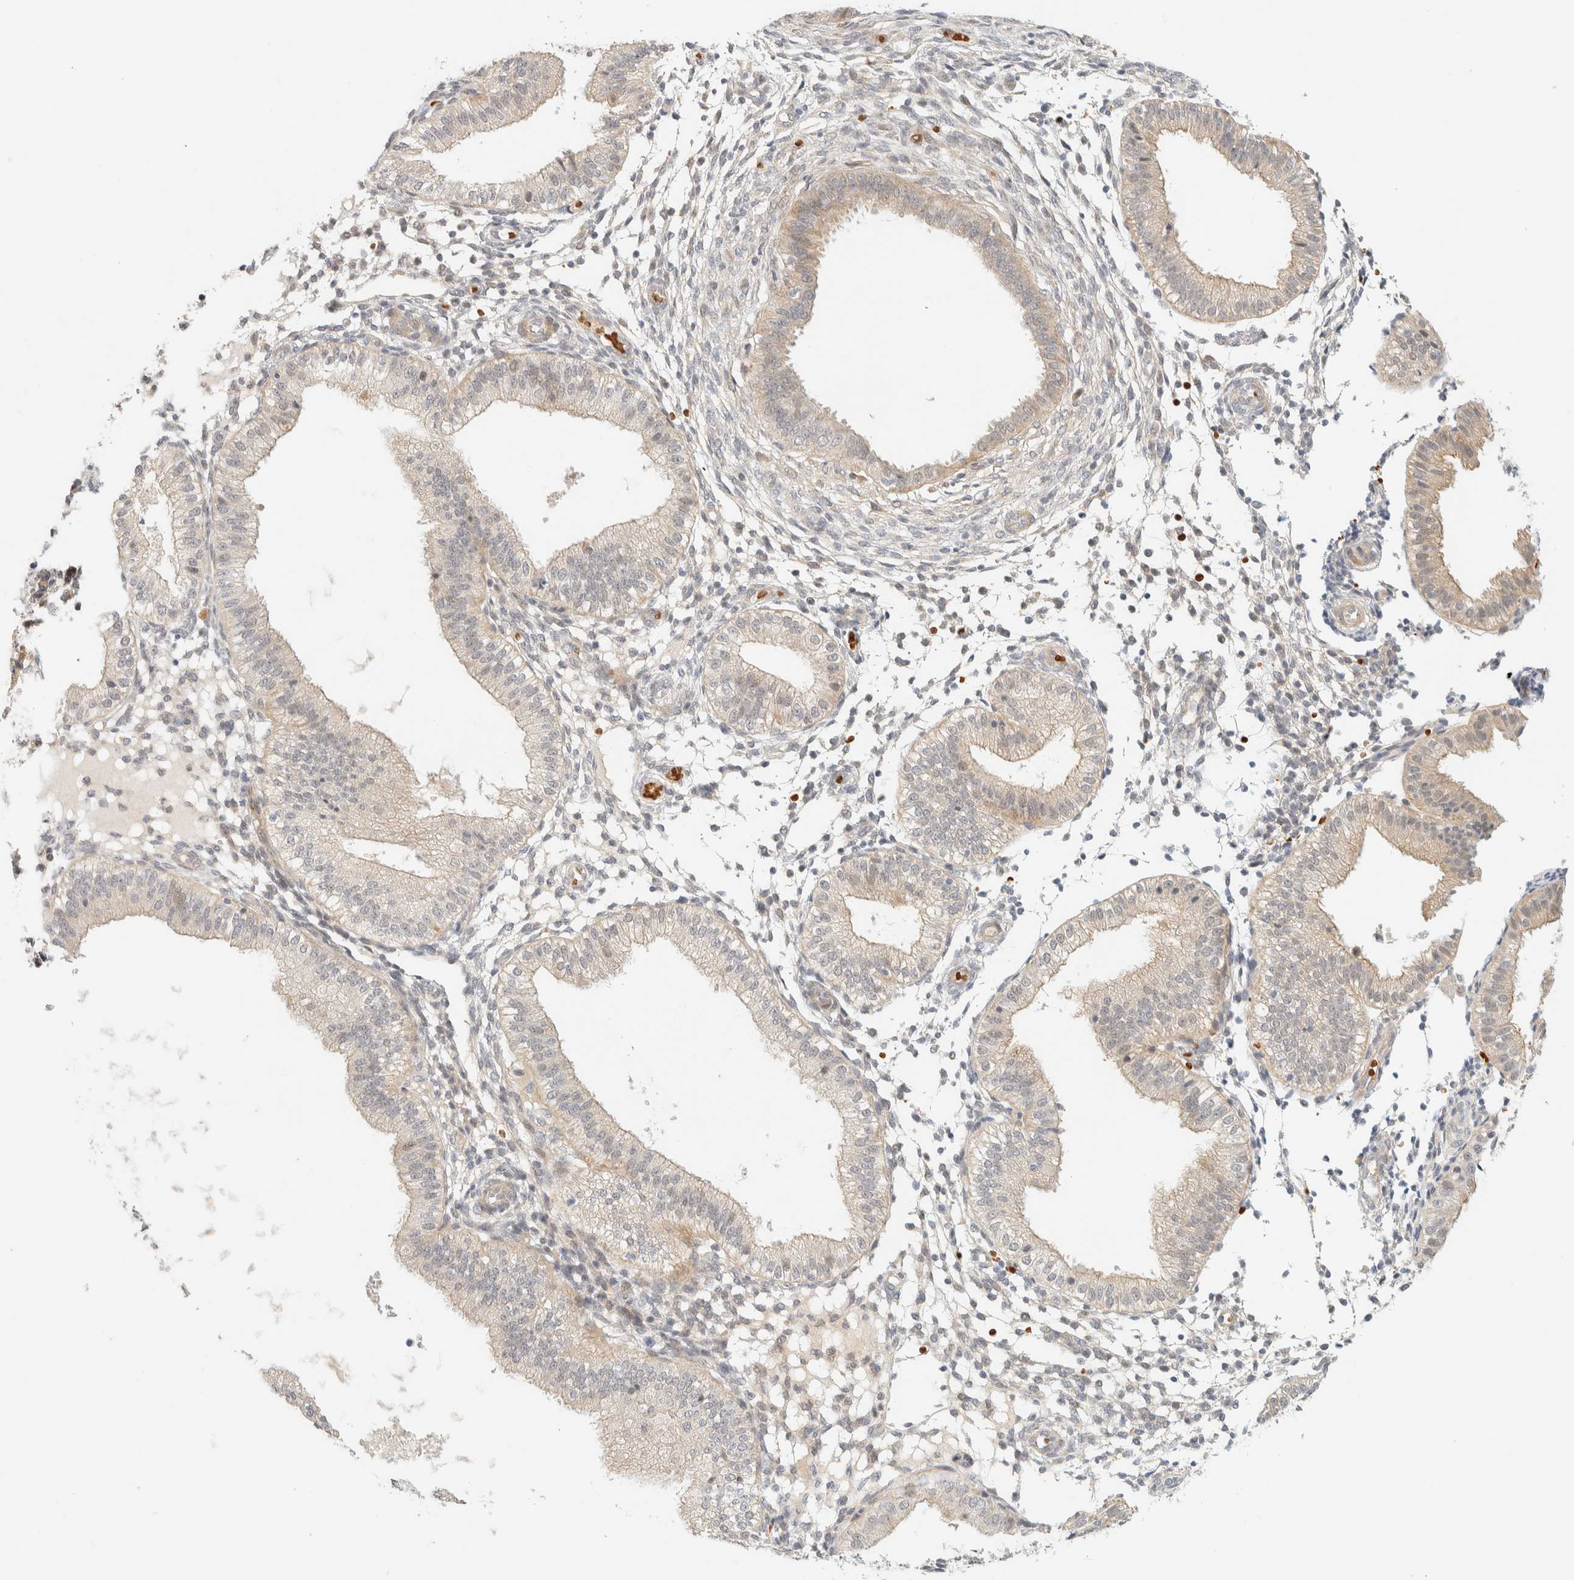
{"staining": {"intensity": "negative", "quantity": "none", "location": "none"}, "tissue": "endometrium", "cell_type": "Cells in endometrial stroma", "image_type": "normal", "snomed": [{"axis": "morphology", "description": "Normal tissue, NOS"}, {"axis": "topography", "description": "Endometrium"}], "caption": "Immunohistochemistry (IHC) histopathology image of unremarkable endometrium: human endometrium stained with DAB (3,3'-diaminobenzidine) demonstrates no significant protein staining in cells in endometrial stroma.", "gene": "TNK1", "patient": {"sex": "female", "age": 39}}